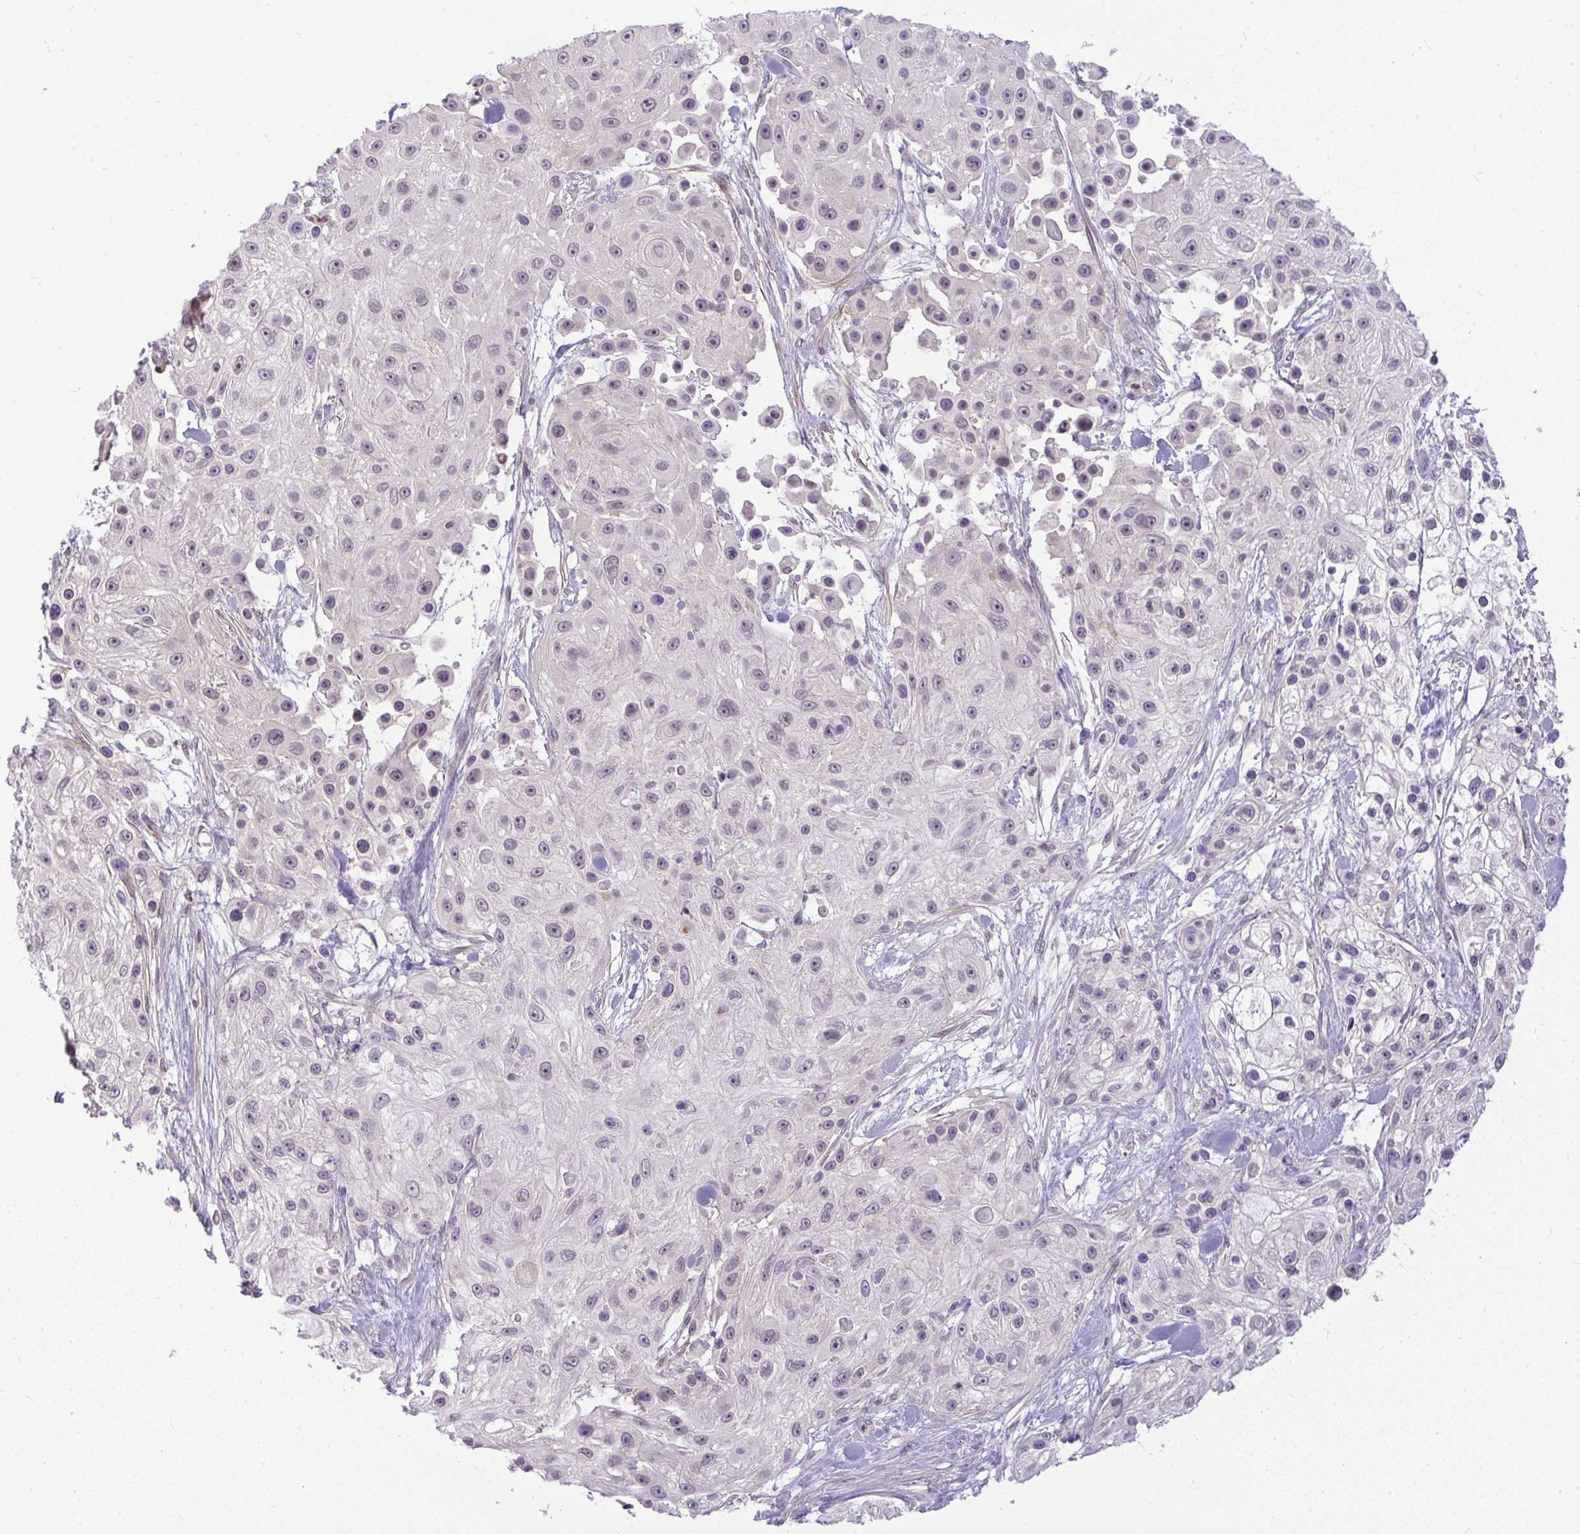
{"staining": {"intensity": "negative", "quantity": "none", "location": "none"}, "tissue": "skin cancer", "cell_type": "Tumor cells", "image_type": "cancer", "snomed": [{"axis": "morphology", "description": "Squamous cell carcinoma, NOS"}, {"axis": "topography", "description": "Skin"}], "caption": "Immunohistochemical staining of squamous cell carcinoma (skin) displays no significant positivity in tumor cells.", "gene": "DZIP1", "patient": {"sex": "male", "age": 67}}